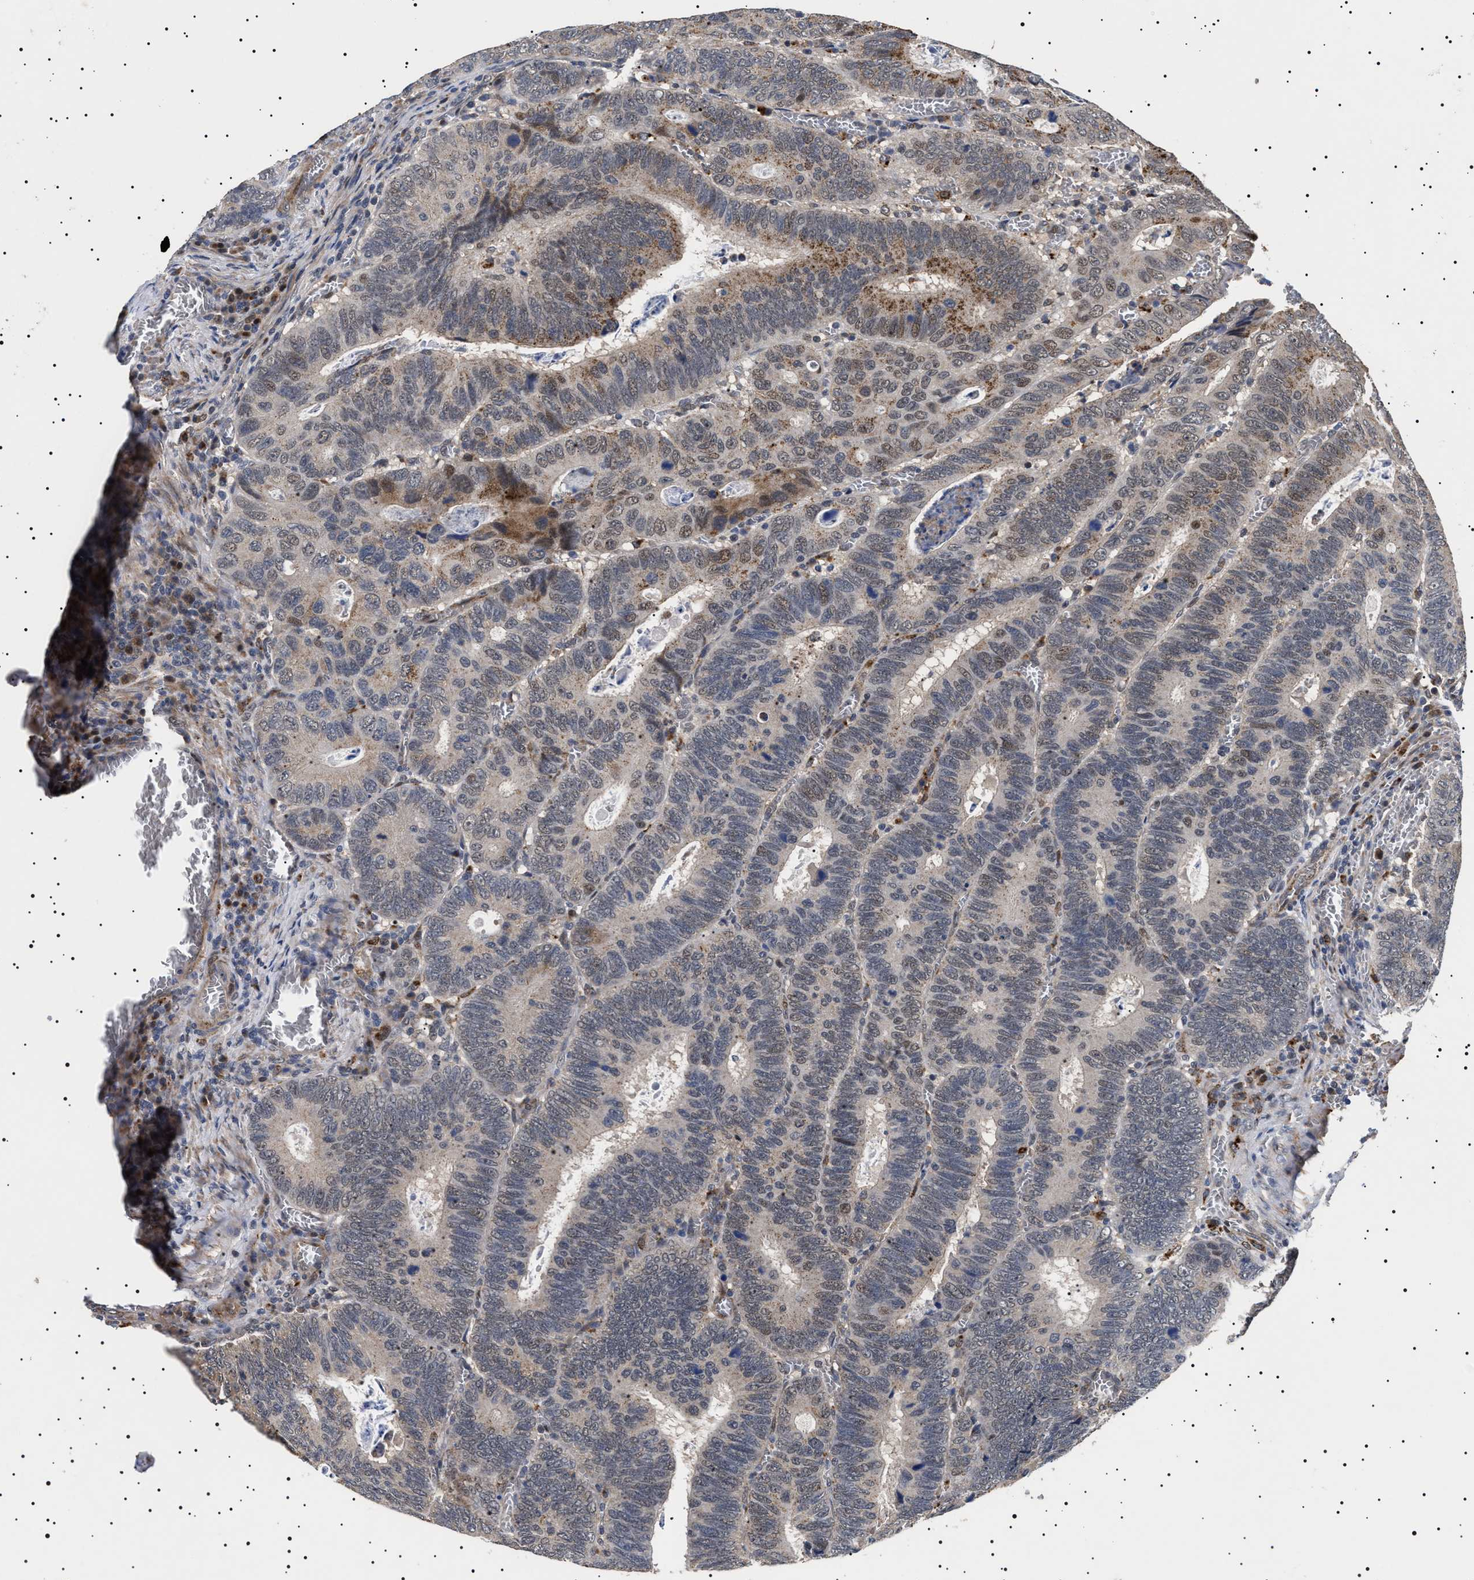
{"staining": {"intensity": "moderate", "quantity": "<25%", "location": "cytoplasmic/membranous,nuclear"}, "tissue": "colorectal cancer", "cell_type": "Tumor cells", "image_type": "cancer", "snomed": [{"axis": "morphology", "description": "Inflammation, NOS"}, {"axis": "morphology", "description": "Adenocarcinoma, NOS"}, {"axis": "topography", "description": "Colon"}], "caption": "High-magnification brightfield microscopy of colorectal cancer (adenocarcinoma) stained with DAB (brown) and counterstained with hematoxylin (blue). tumor cells exhibit moderate cytoplasmic/membranous and nuclear staining is identified in about<25% of cells.", "gene": "RAB34", "patient": {"sex": "male", "age": 72}}